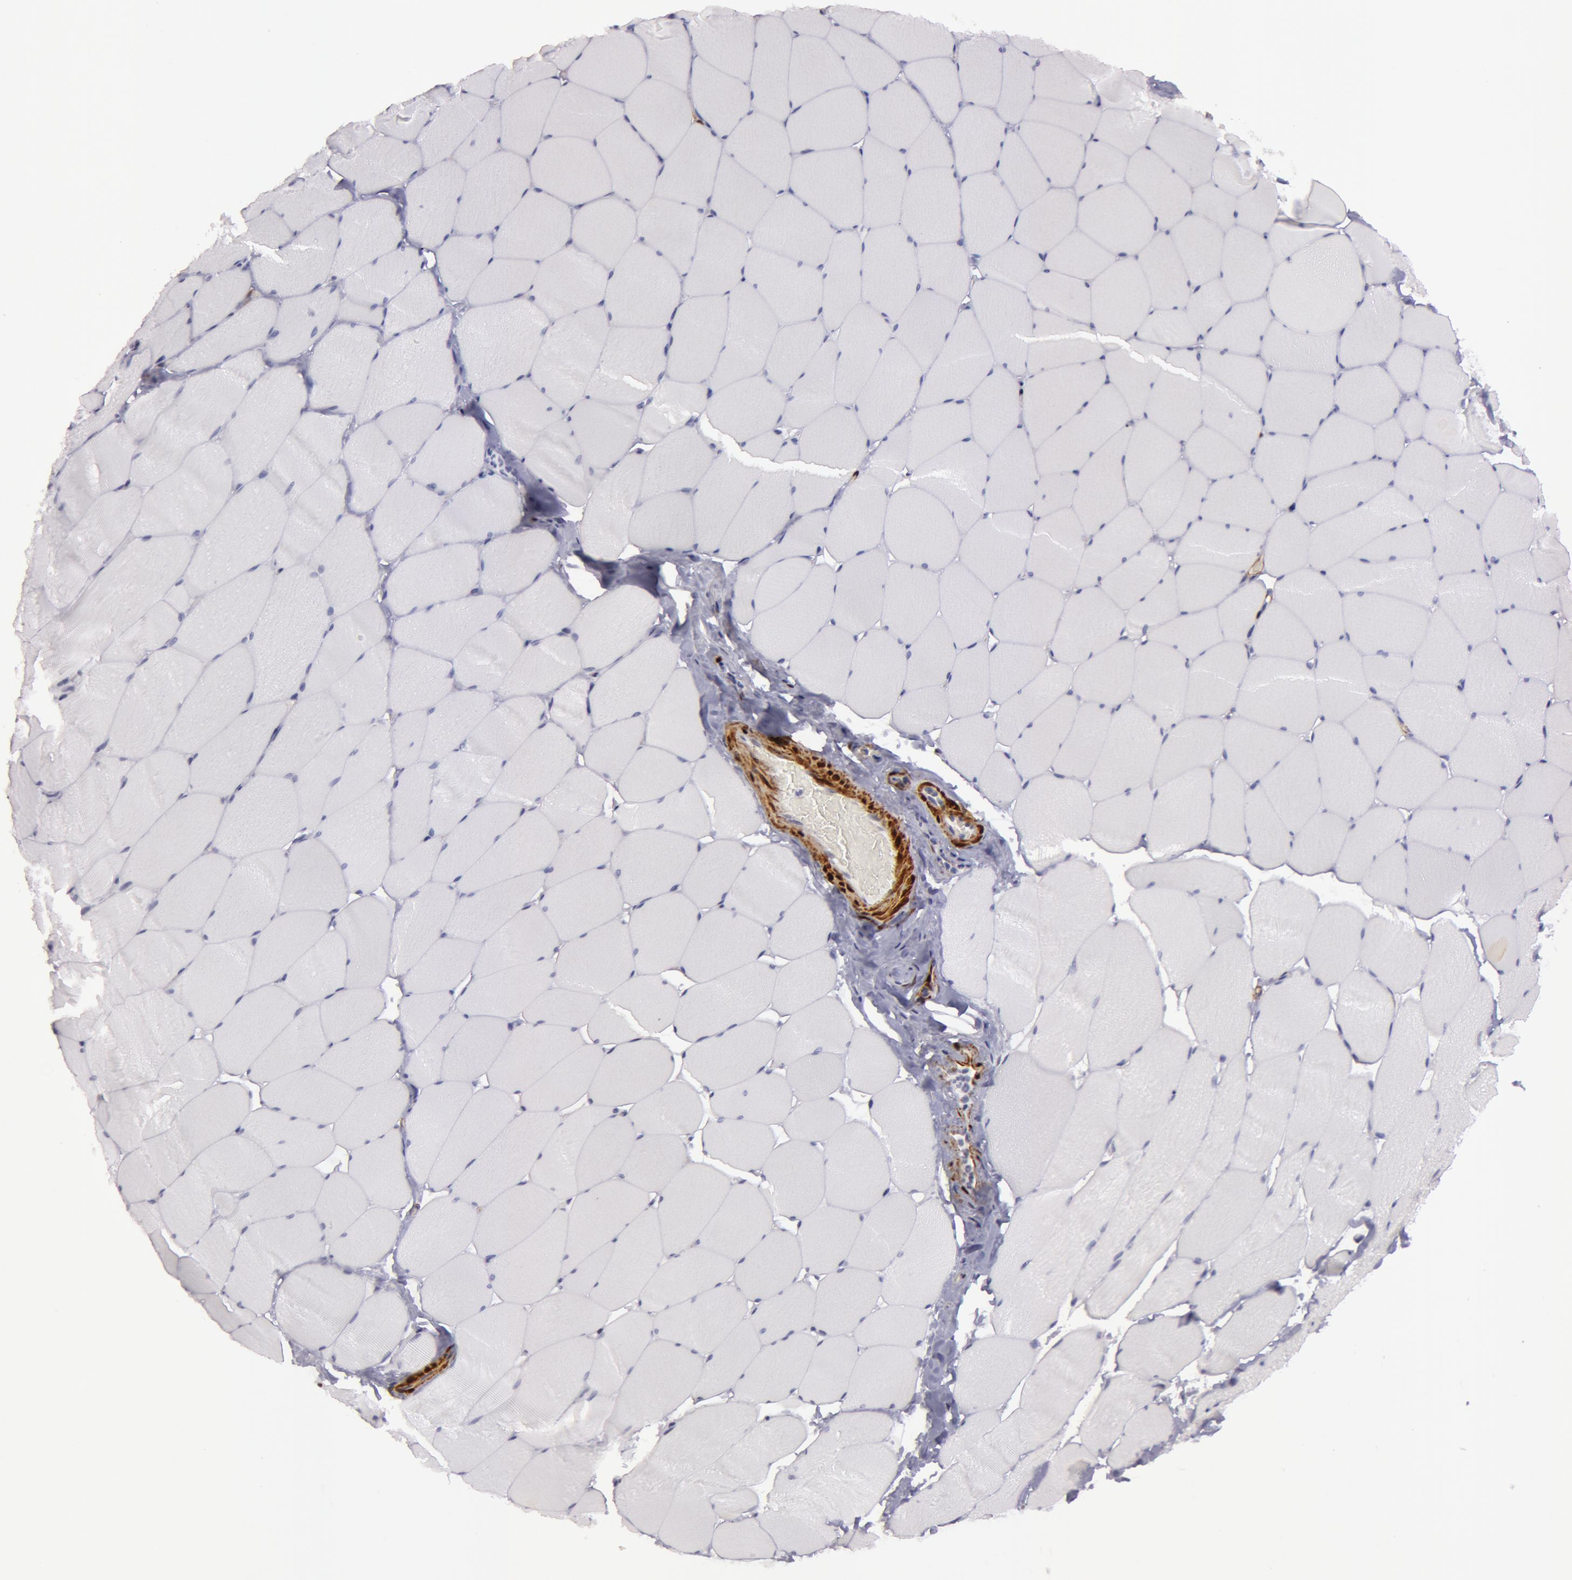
{"staining": {"intensity": "negative", "quantity": "none", "location": "none"}, "tissue": "skeletal muscle", "cell_type": "Myocytes", "image_type": "normal", "snomed": [{"axis": "morphology", "description": "Normal tissue, NOS"}, {"axis": "topography", "description": "Skeletal muscle"}, {"axis": "topography", "description": "Salivary gland"}], "caption": "IHC histopathology image of benign skeletal muscle stained for a protein (brown), which demonstrates no expression in myocytes. (DAB immunohistochemistry (IHC), high magnification).", "gene": "TAGLN", "patient": {"sex": "male", "age": 62}}